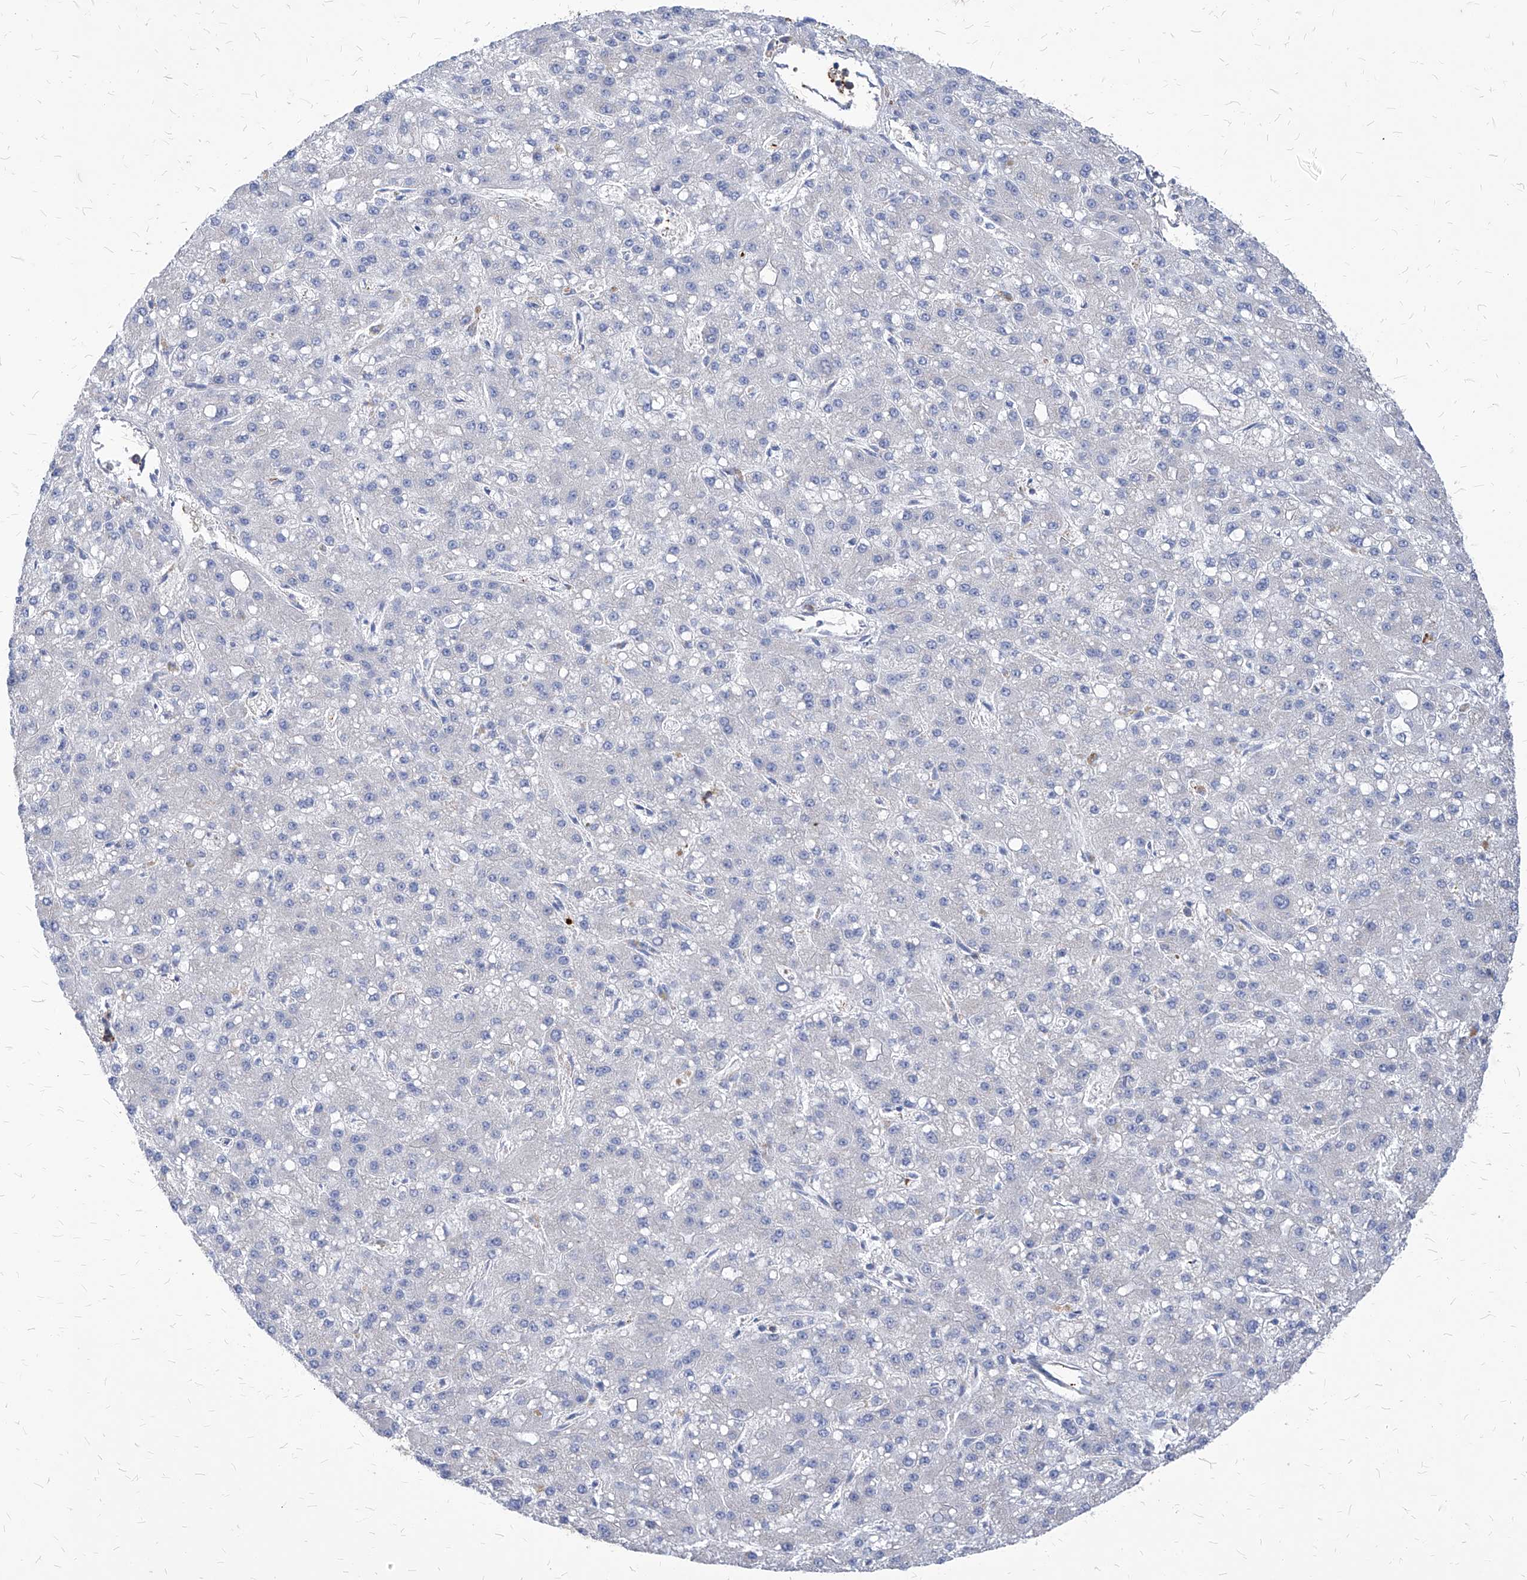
{"staining": {"intensity": "negative", "quantity": "none", "location": "none"}, "tissue": "liver cancer", "cell_type": "Tumor cells", "image_type": "cancer", "snomed": [{"axis": "morphology", "description": "Carcinoma, Hepatocellular, NOS"}, {"axis": "topography", "description": "Liver"}], "caption": "Liver cancer (hepatocellular carcinoma) stained for a protein using immunohistochemistry (IHC) demonstrates no positivity tumor cells.", "gene": "ABRACL", "patient": {"sex": "male", "age": 67}}